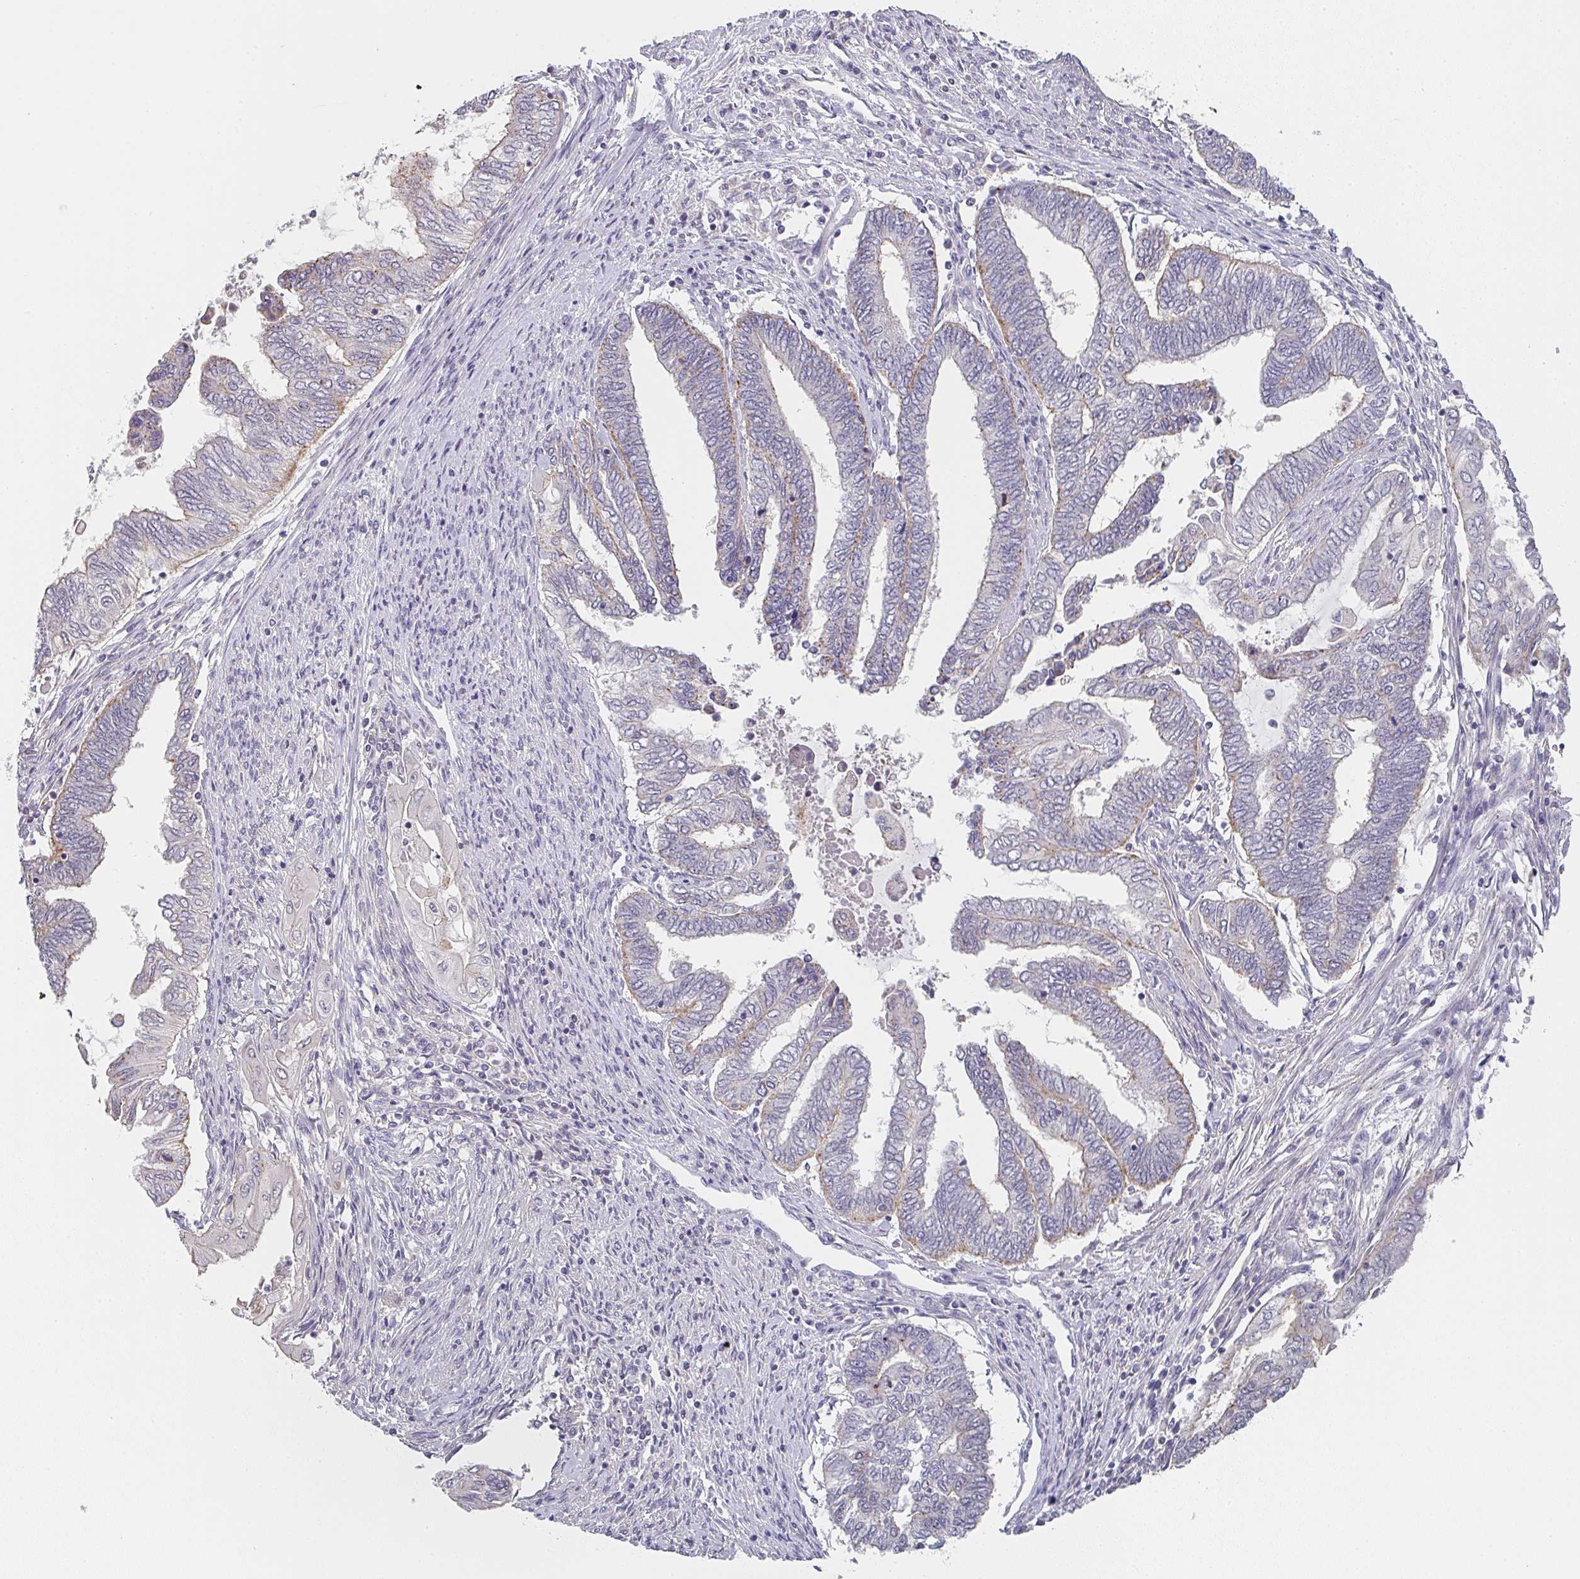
{"staining": {"intensity": "weak", "quantity": "<25%", "location": "cytoplasmic/membranous"}, "tissue": "endometrial cancer", "cell_type": "Tumor cells", "image_type": "cancer", "snomed": [{"axis": "morphology", "description": "Adenocarcinoma, NOS"}, {"axis": "topography", "description": "Uterus"}, {"axis": "topography", "description": "Endometrium"}], "caption": "Protein analysis of endometrial cancer (adenocarcinoma) demonstrates no significant expression in tumor cells.", "gene": "CHMP5", "patient": {"sex": "female", "age": 70}}